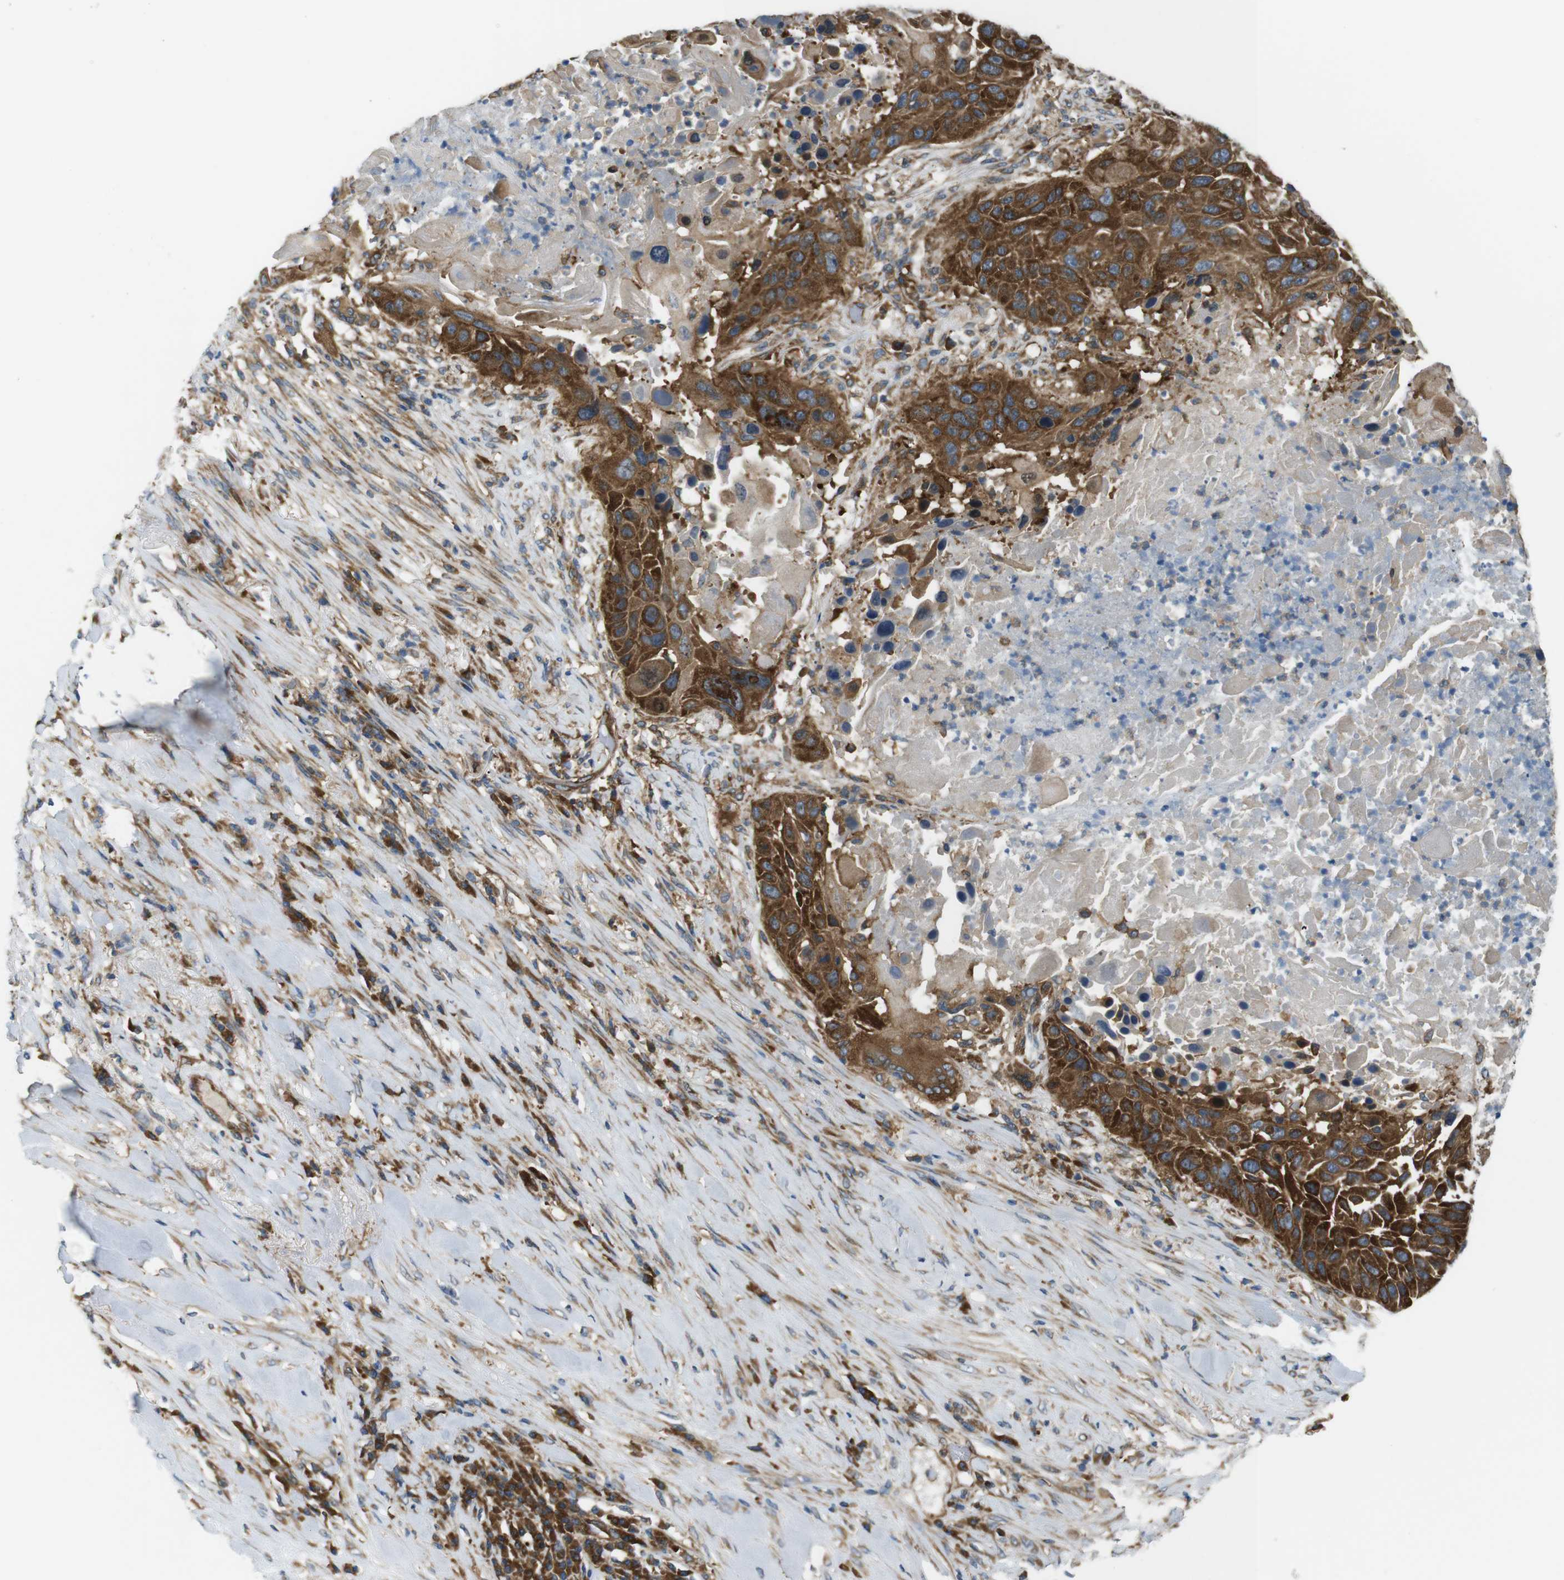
{"staining": {"intensity": "strong", "quantity": ">75%", "location": "cytoplasmic/membranous"}, "tissue": "lung cancer", "cell_type": "Tumor cells", "image_type": "cancer", "snomed": [{"axis": "morphology", "description": "Squamous cell carcinoma, NOS"}, {"axis": "topography", "description": "Lung"}], "caption": "This is an image of immunohistochemistry staining of lung squamous cell carcinoma, which shows strong positivity in the cytoplasmic/membranous of tumor cells.", "gene": "TSC1", "patient": {"sex": "male", "age": 57}}